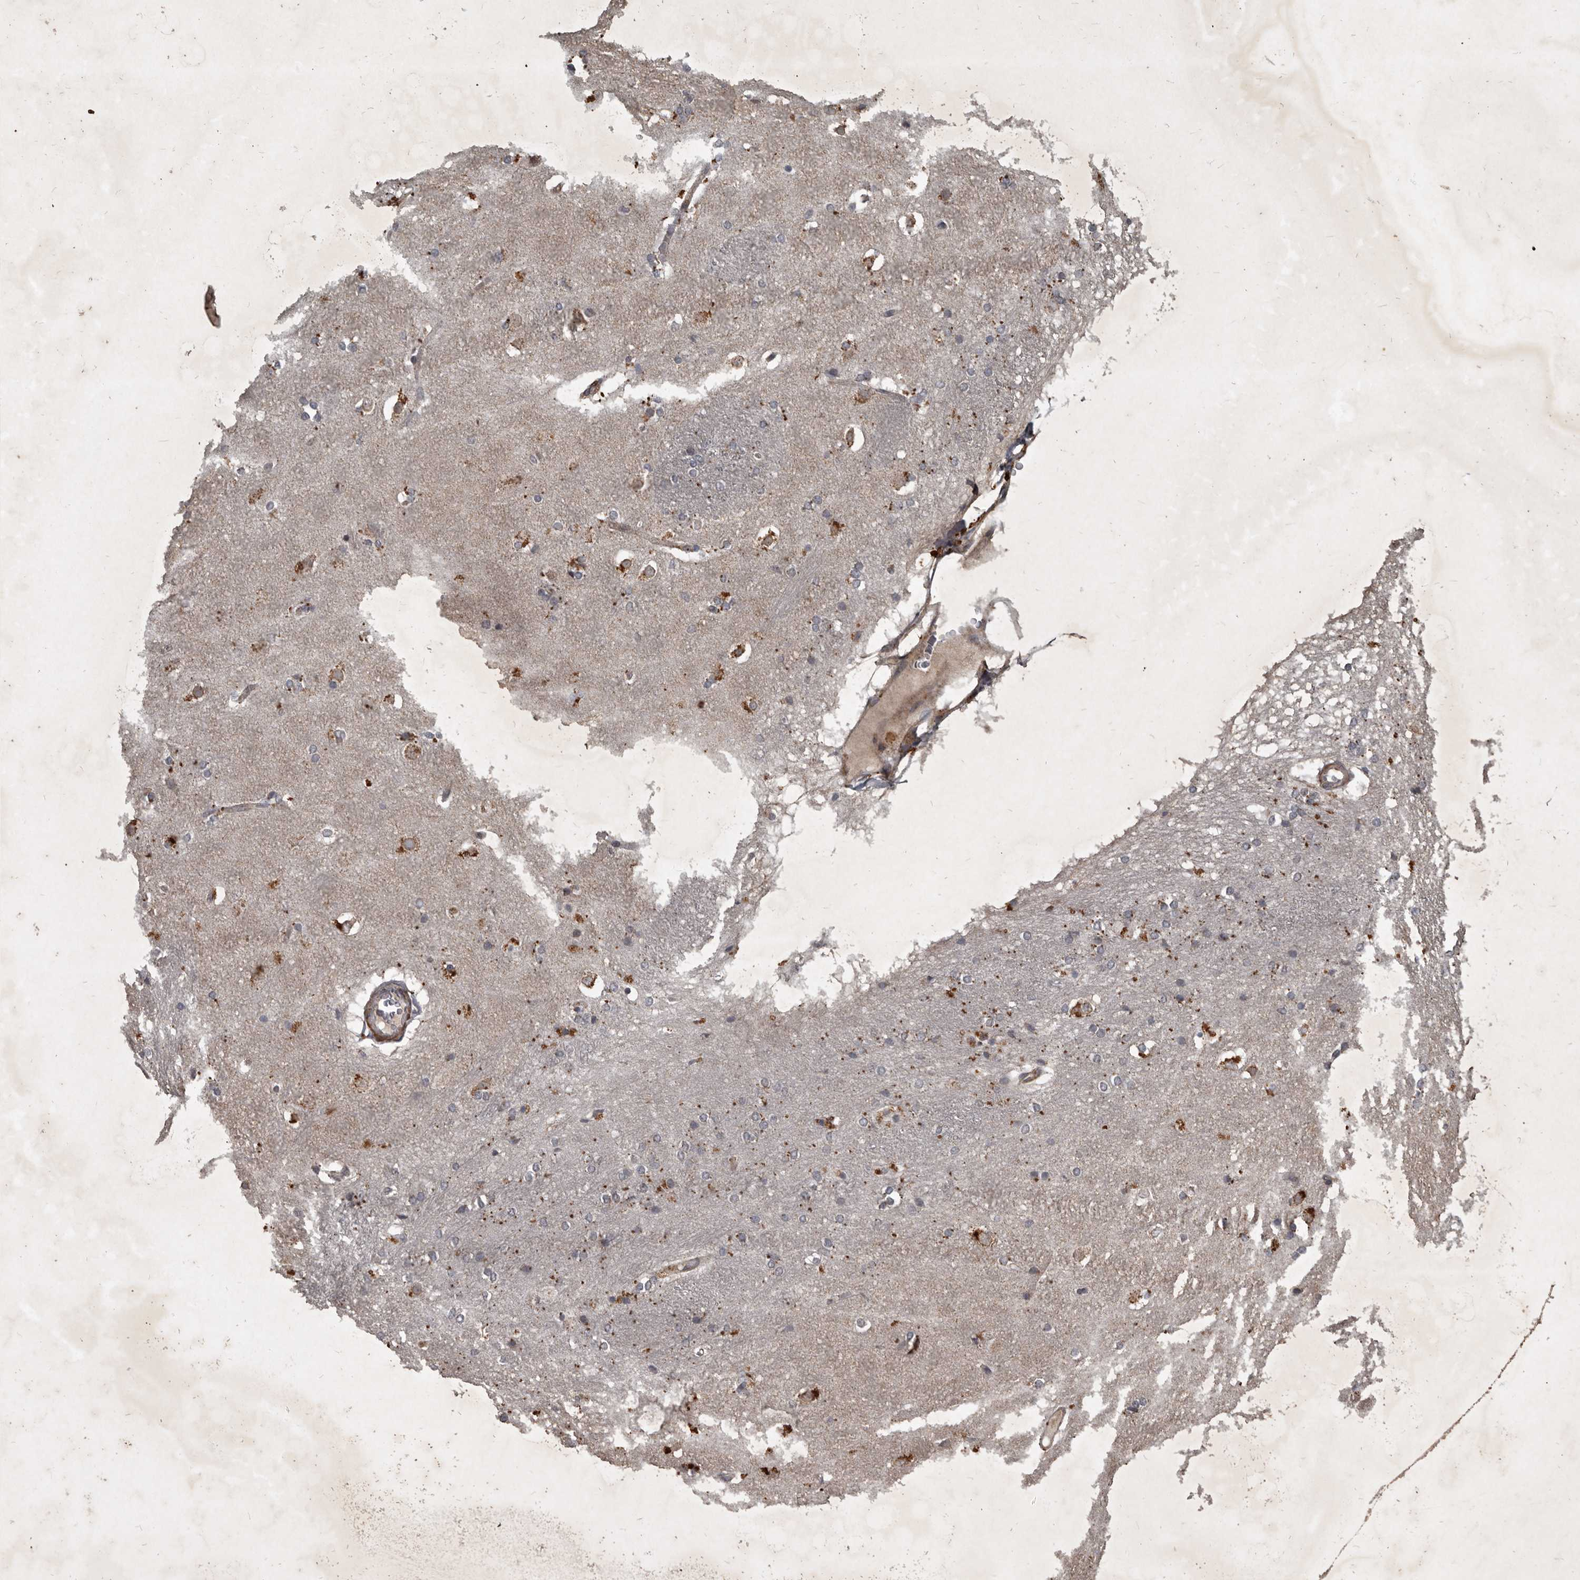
{"staining": {"intensity": "moderate", "quantity": "<25%", "location": "cytoplasmic/membranous"}, "tissue": "caudate", "cell_type": "Glial cells", "image_type": "normal", "snomed": [{"axis": "morphology", "description": "Normal tissue, NOS"}, {"axis": "topography", "description": "Lateral ventricle wall"}], "caption": "This is a micrograph of IHC staining of unremarkable caudate, which shows moderate staining in the cytoplasmic/membranous of glial cells.", "gene": "MRPS15", "patient": {"sex": "female", "age": 19}}